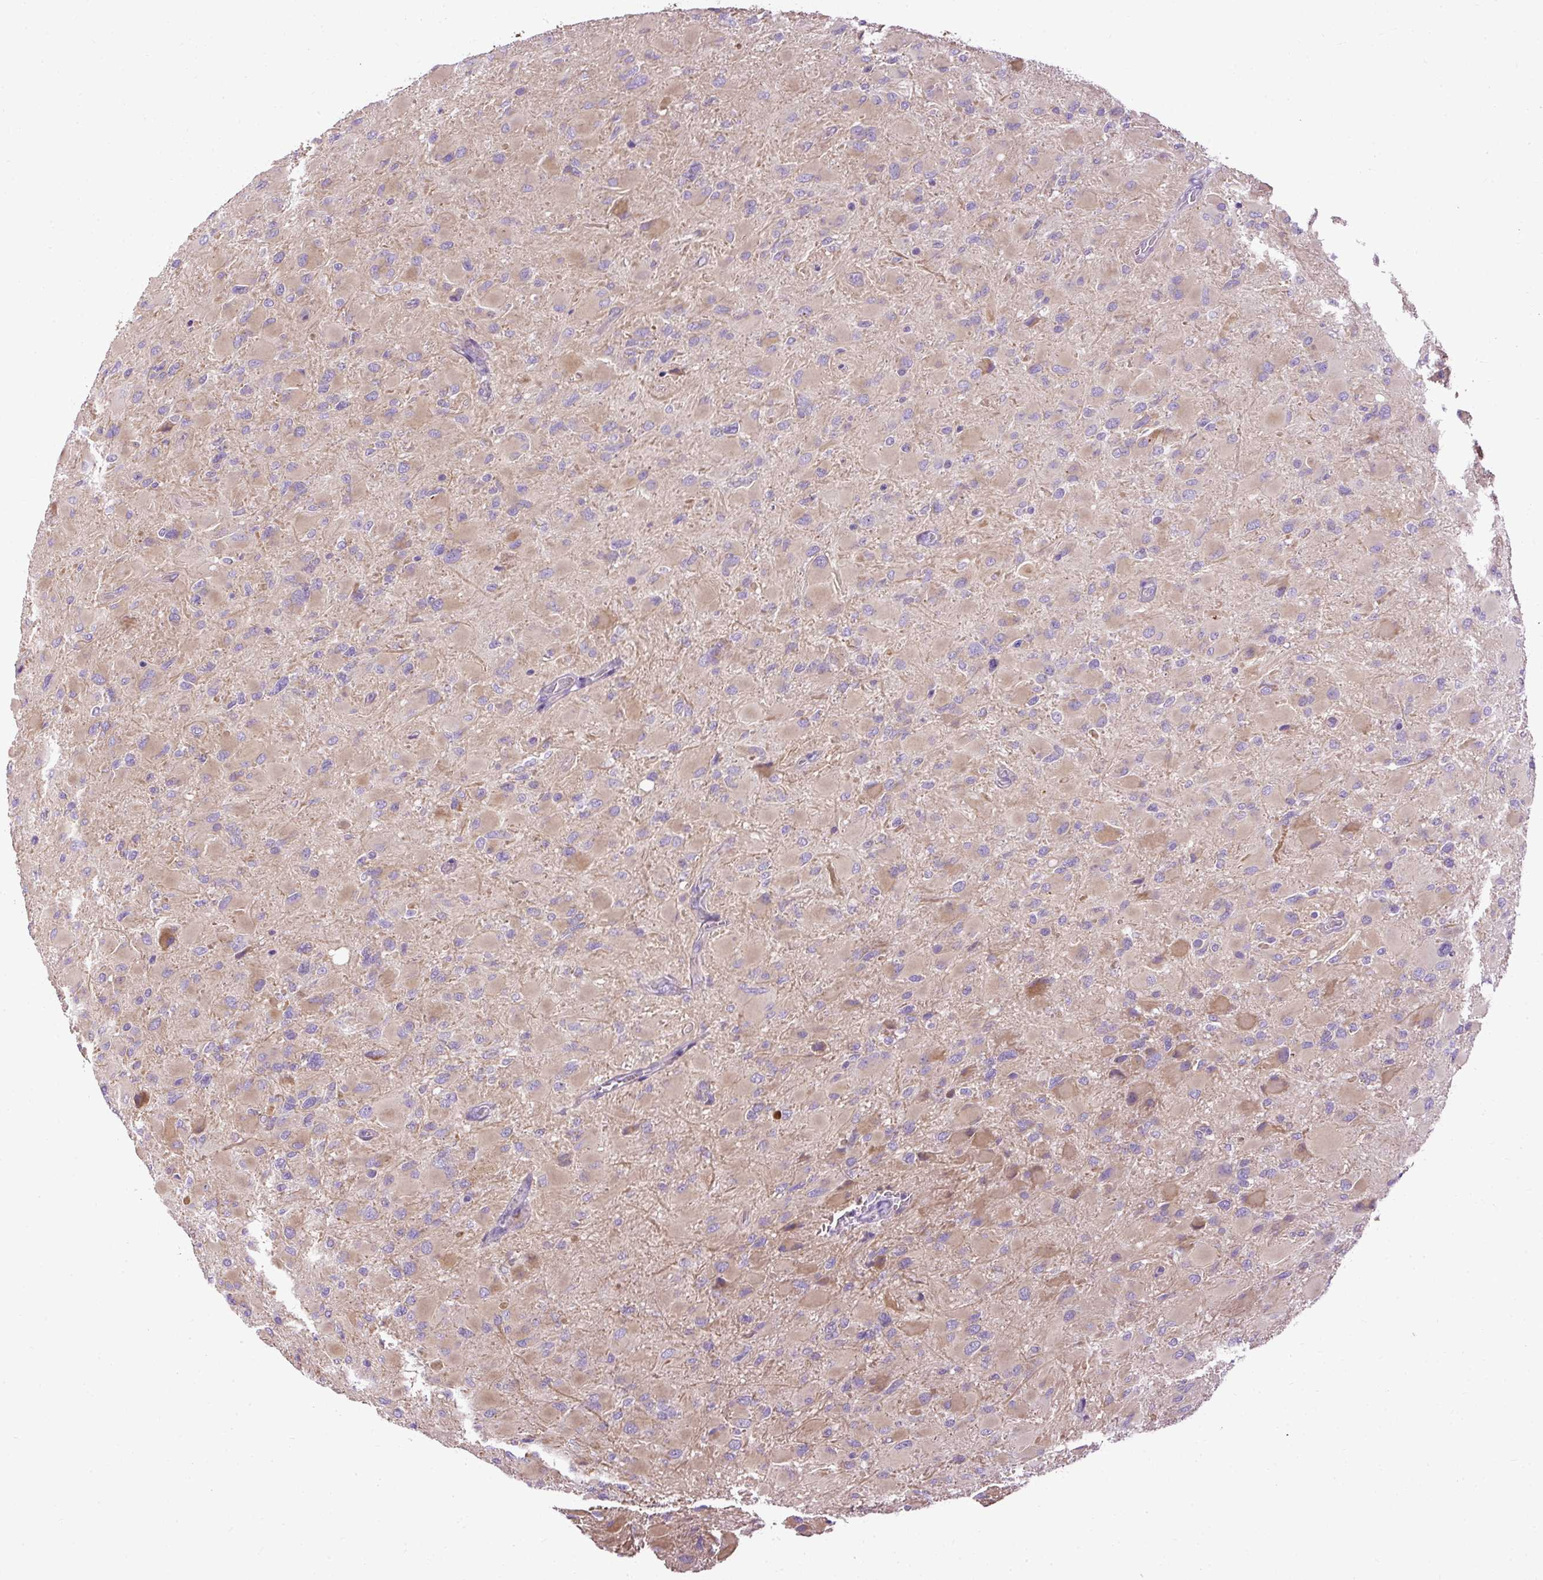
{"staining": {"intensity": "weak", "quantity": "25%-75%", "location": "cytoplasmic/membranous"}, "tissue": "glioma", "cell_type": "Tumor cells", "image_type": "cancer", "snomed": [{"axis": "morphology", "description": "Glioma, malignant, High grade"}, {"axis": "topography", "description": "Cerebral cortex"}], "caption": "Immunohistochemical staining of human glioma demonstrates low levels of weak cytoplasmic/membranous protein expression in about 25%-75% of tumor cells. The staining was performed using DAB (3,3'-diaminobenzidine) to visualize the protein expression in brown, while the nuclei were stained in blue with hematoxylin (Magnification: 20x).", "gene": "FAM149A", "patient": {"sex": "female", "age": 36}}